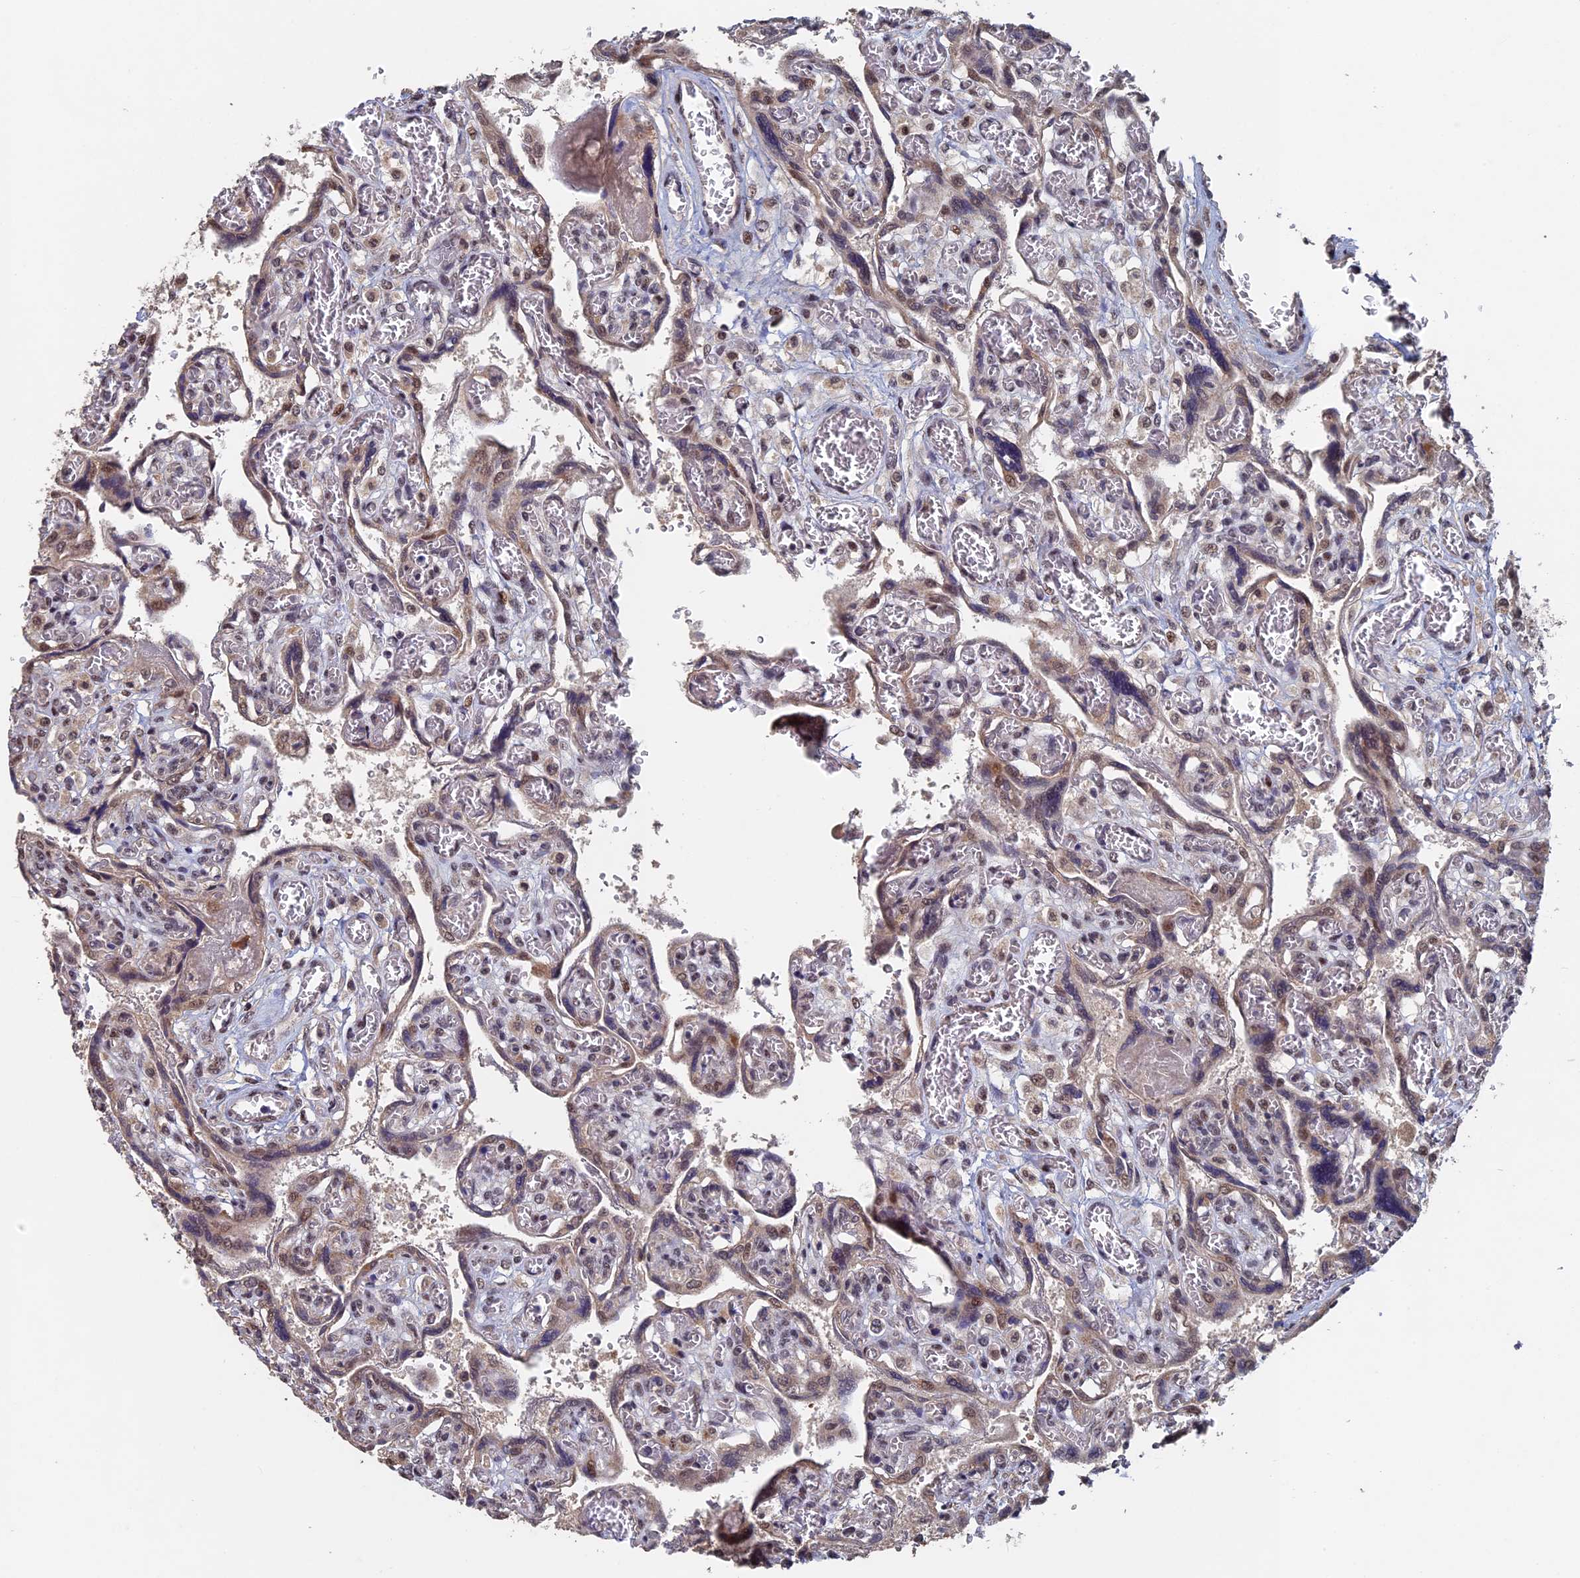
{"staining": {"intensity": "moderate", "quantity": "25%-75%", "location": "cytoplasmic/membranous,nuclear"}, "tissue": "placenta", "cell_type": "Trophoblastic cells", "image_type": "normal", "snomed": [{"axis": "morphology", "description": "Normal tissue, NOS"}, {"axis": "topography", "description": "Placenta"}], "caption": "IHC of benign human placenta shows medium levels of moderate cytoplasmic/membranous,nuclear staining in about 25%-75% of trophoblastic cells. (DAB = brown stain, brightfield microscopy at high magnification).", "gene": "KIAA1328", "patient": {"sex": "female", "age": 39}}